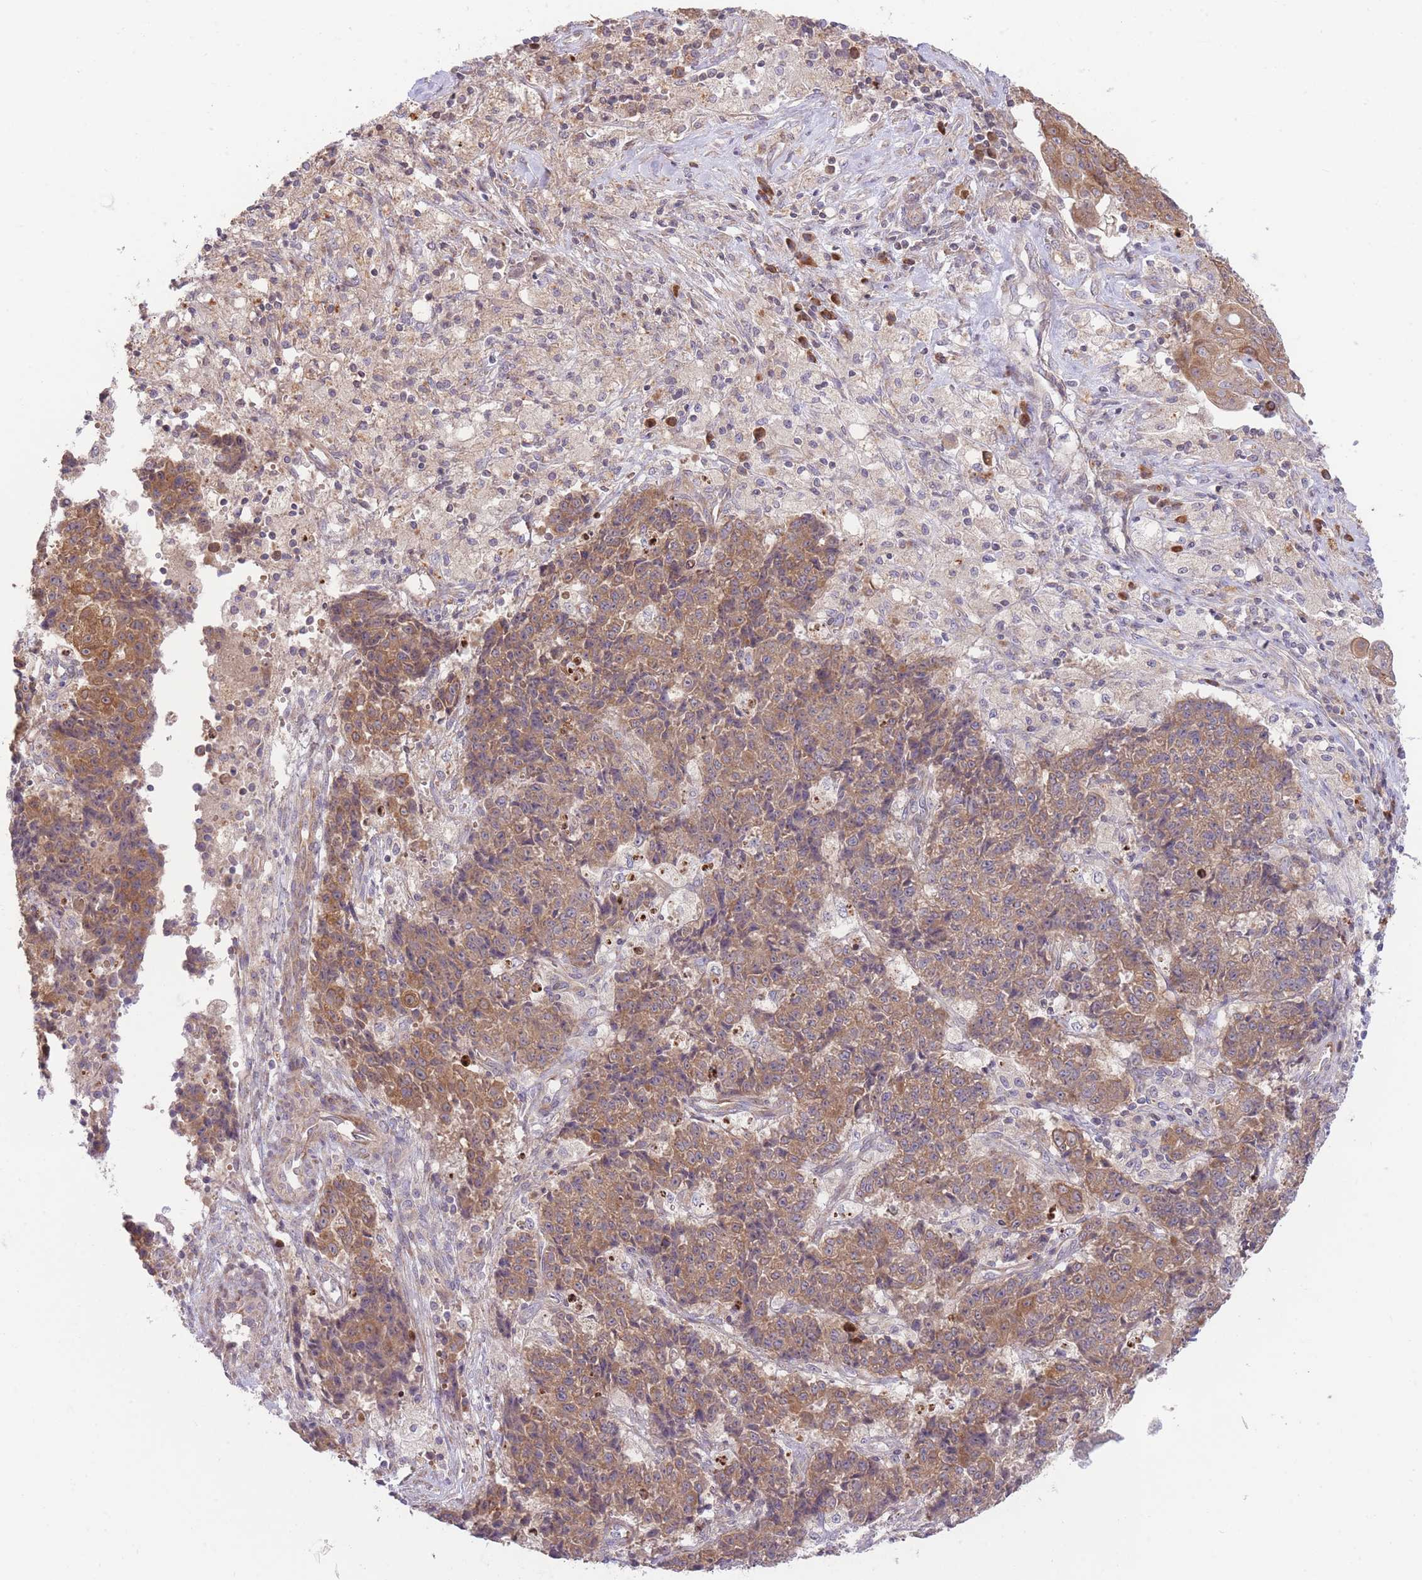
{"staining": {"intensity": "moderate", "quantity": ">75%", "location": "cytoplasmic/membranous"}, "tissue": "ovarian cancer", "cell_type": "Tumor cells", "image_type": "cancer", "snomed": [{"axis": "morphology", "description": "Carcinoma, endometroid"}, {"axis": "topography", "description": "Ovary"}], "caption": "High-power microscopy captured an immunohistochemistry image of ovarian cancer (endometroid carcinoma), revealing moderate cytoplasmic/membranous staining in approximately >75% of tumor cells.", "gene": "BOLA2B", "patient": {"sex": "female", "age": 42}}